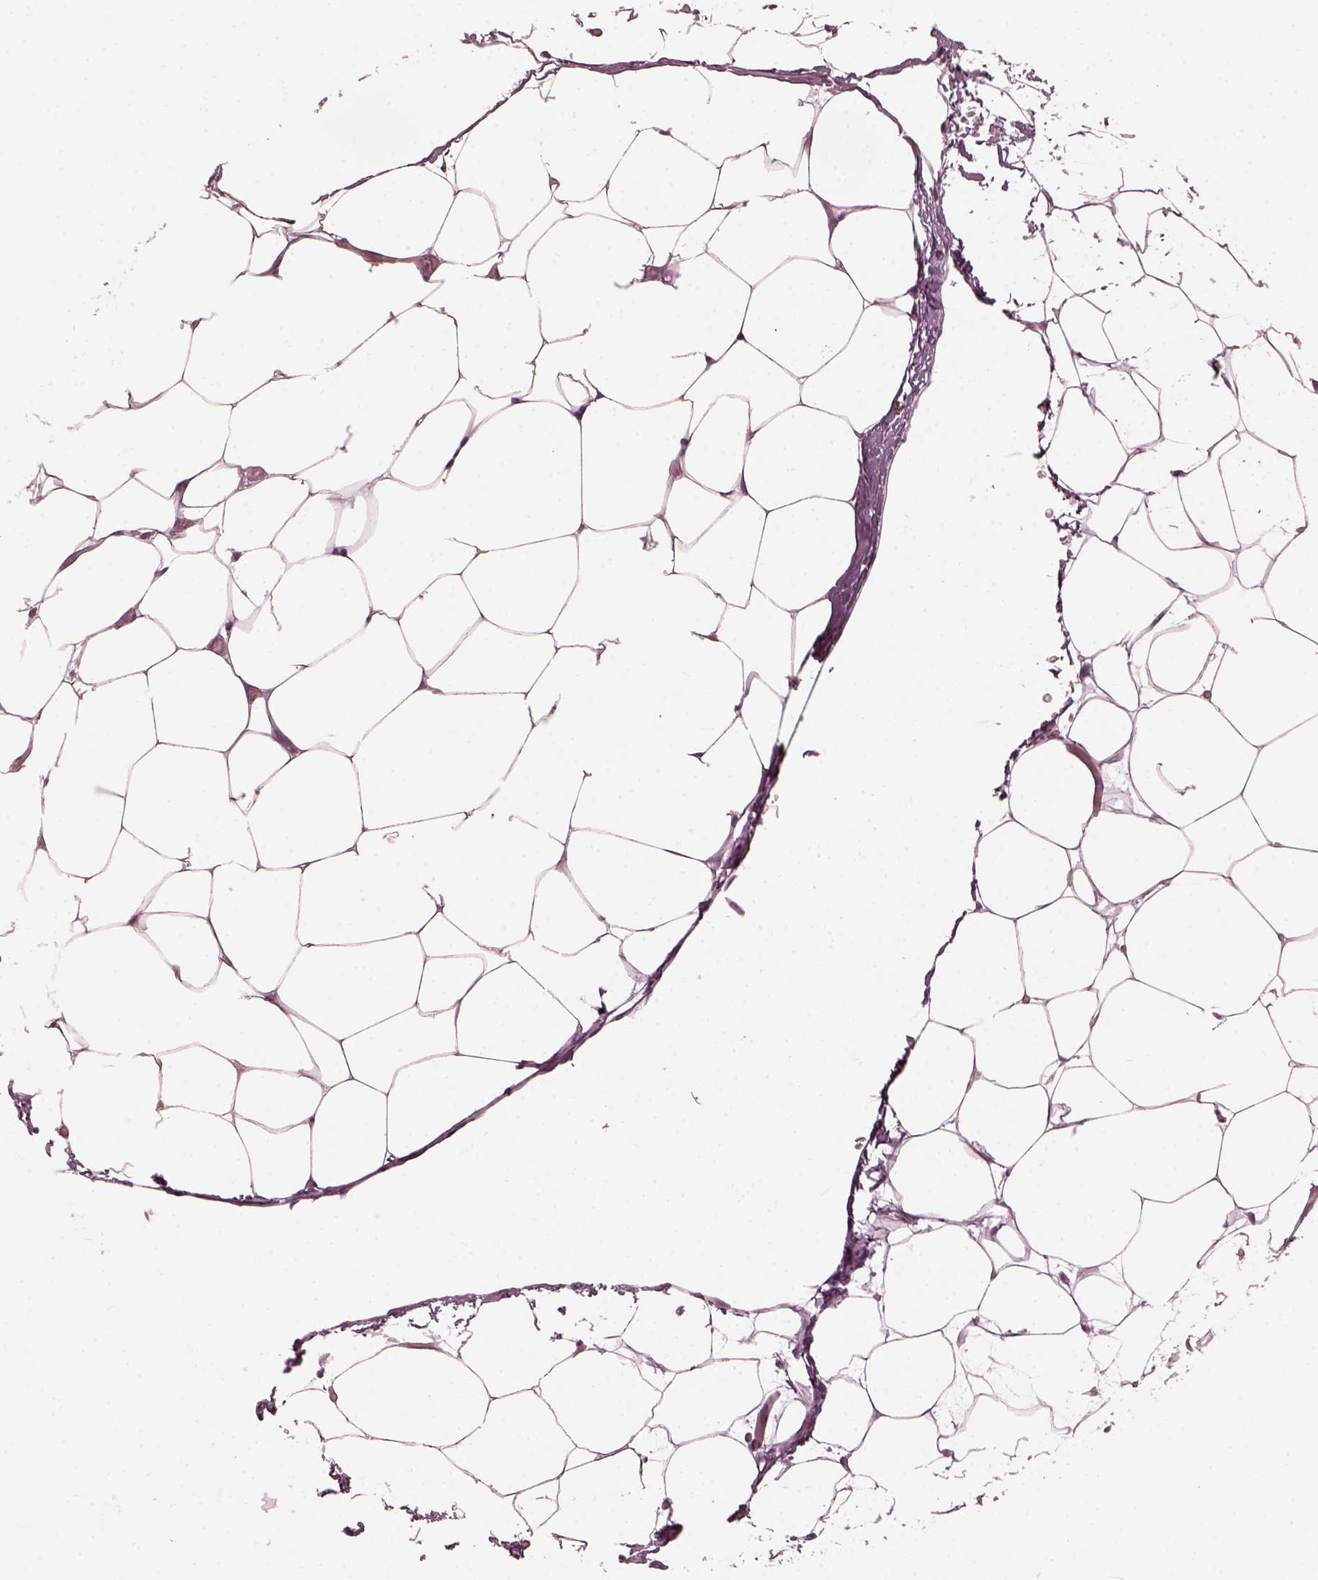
{"staining": {"intensity": "negative", "quantity": "none", "location": "none"}, "tissue": "adipose tissue", "cell_type": "Adipocytes", "image_type": "normal", "snomed": [{"axis": "morphology", "description": "Normal tissue, NOS"}, {"axis": "topography", "description": "Adipose tissue"}], "caption": "Adipocytes show no significant staining in normal adipose tissue. (DAB IHC with hematoxylin counter stain).", "gene": "SAXO2", "patient": {"sex": "male", "age": 57}}